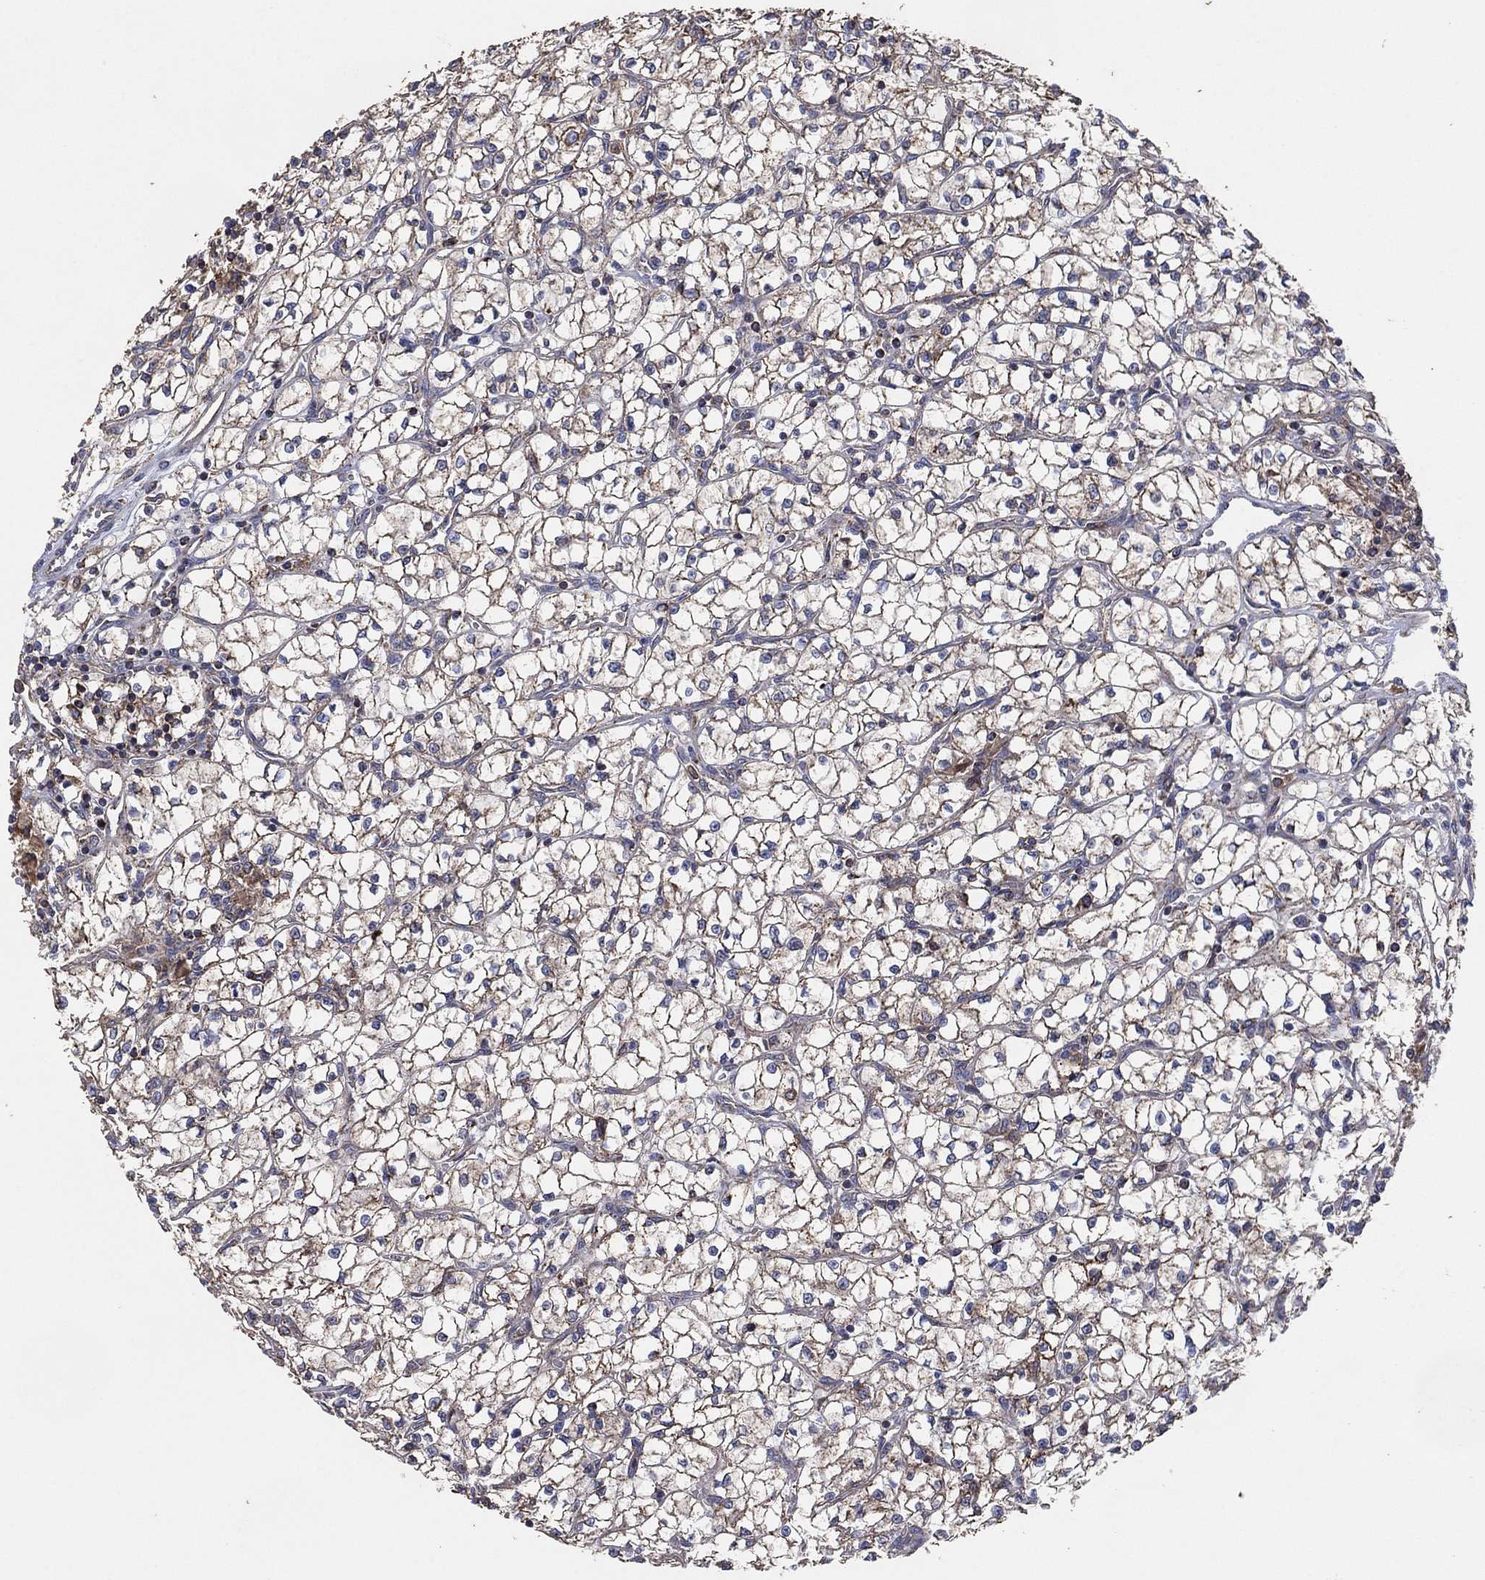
{"staining": {"intensity": "moderate", "quantity": "25%-75%", "location": "cytoplasmic/membranous"}, "tissue": "renal cancer", "cell_type": "Tumor cells", "image_type": "cancer", "snomed": [{"axis": "morphology", "description": "Adenocarcinoma, NOS"}, {"axis": "topography", "description": "Kidney"}], "caption": "Renal adenocarcinoma was stained to show a protein in brown. There is medium levels of moderate cytoplasmic/membranous staining in approximately 25%-75% of tumor cells. (Stains: DAB in brown, nuclei in blue, Microscopy: brightfield microscopy at high magnification).", "gene": "LIMD1", "patient": {"sex": "female", "age": 64}}